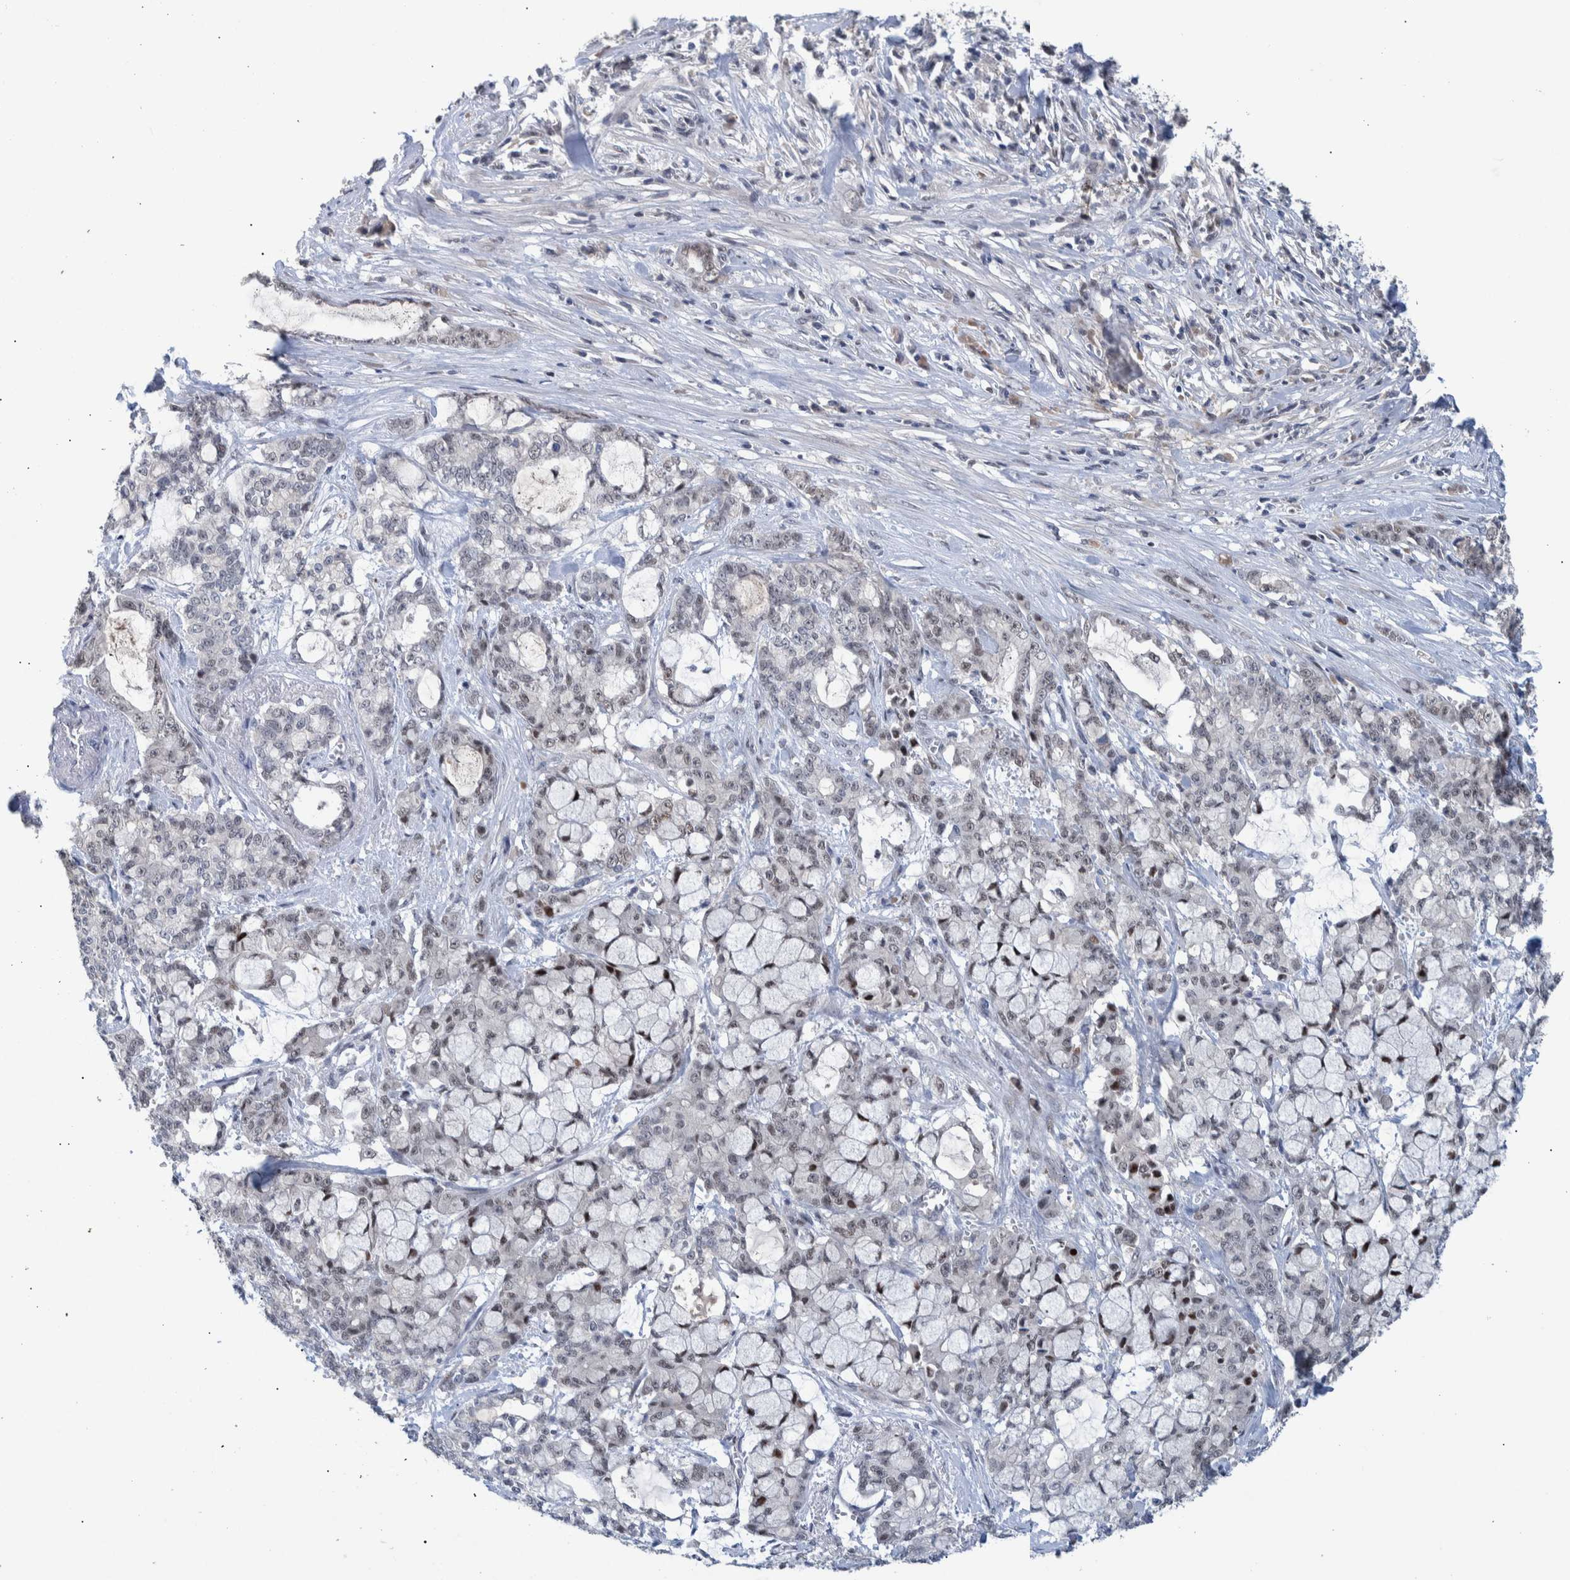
{"staining": {"intensity": "moderate", "quantity": "<25%", "location": "nuclear"}, "tissue": "pancreatic cancer", "cell_type": "Tumor cells", "image_type": "cancer", "snomed": [{"axis": "morphology", "description": "Adenocarcinoma, NOS"}, {"axis": "topography", "description": "Pancreas"}], "caption": "Adenocarcinoma (pancreatic) stained with immunohistochemistry displays moderate nuclear positivity in about <25% of tumor cells. The protein of interest is stained brown, and the nuclei are stained in blue (DAB (3,3'-diaminobenzidine) IHC with brightfield microscopy, high magnification).", "gene": "ESRP1", "patient": {"sex": "female", "age": 73}}